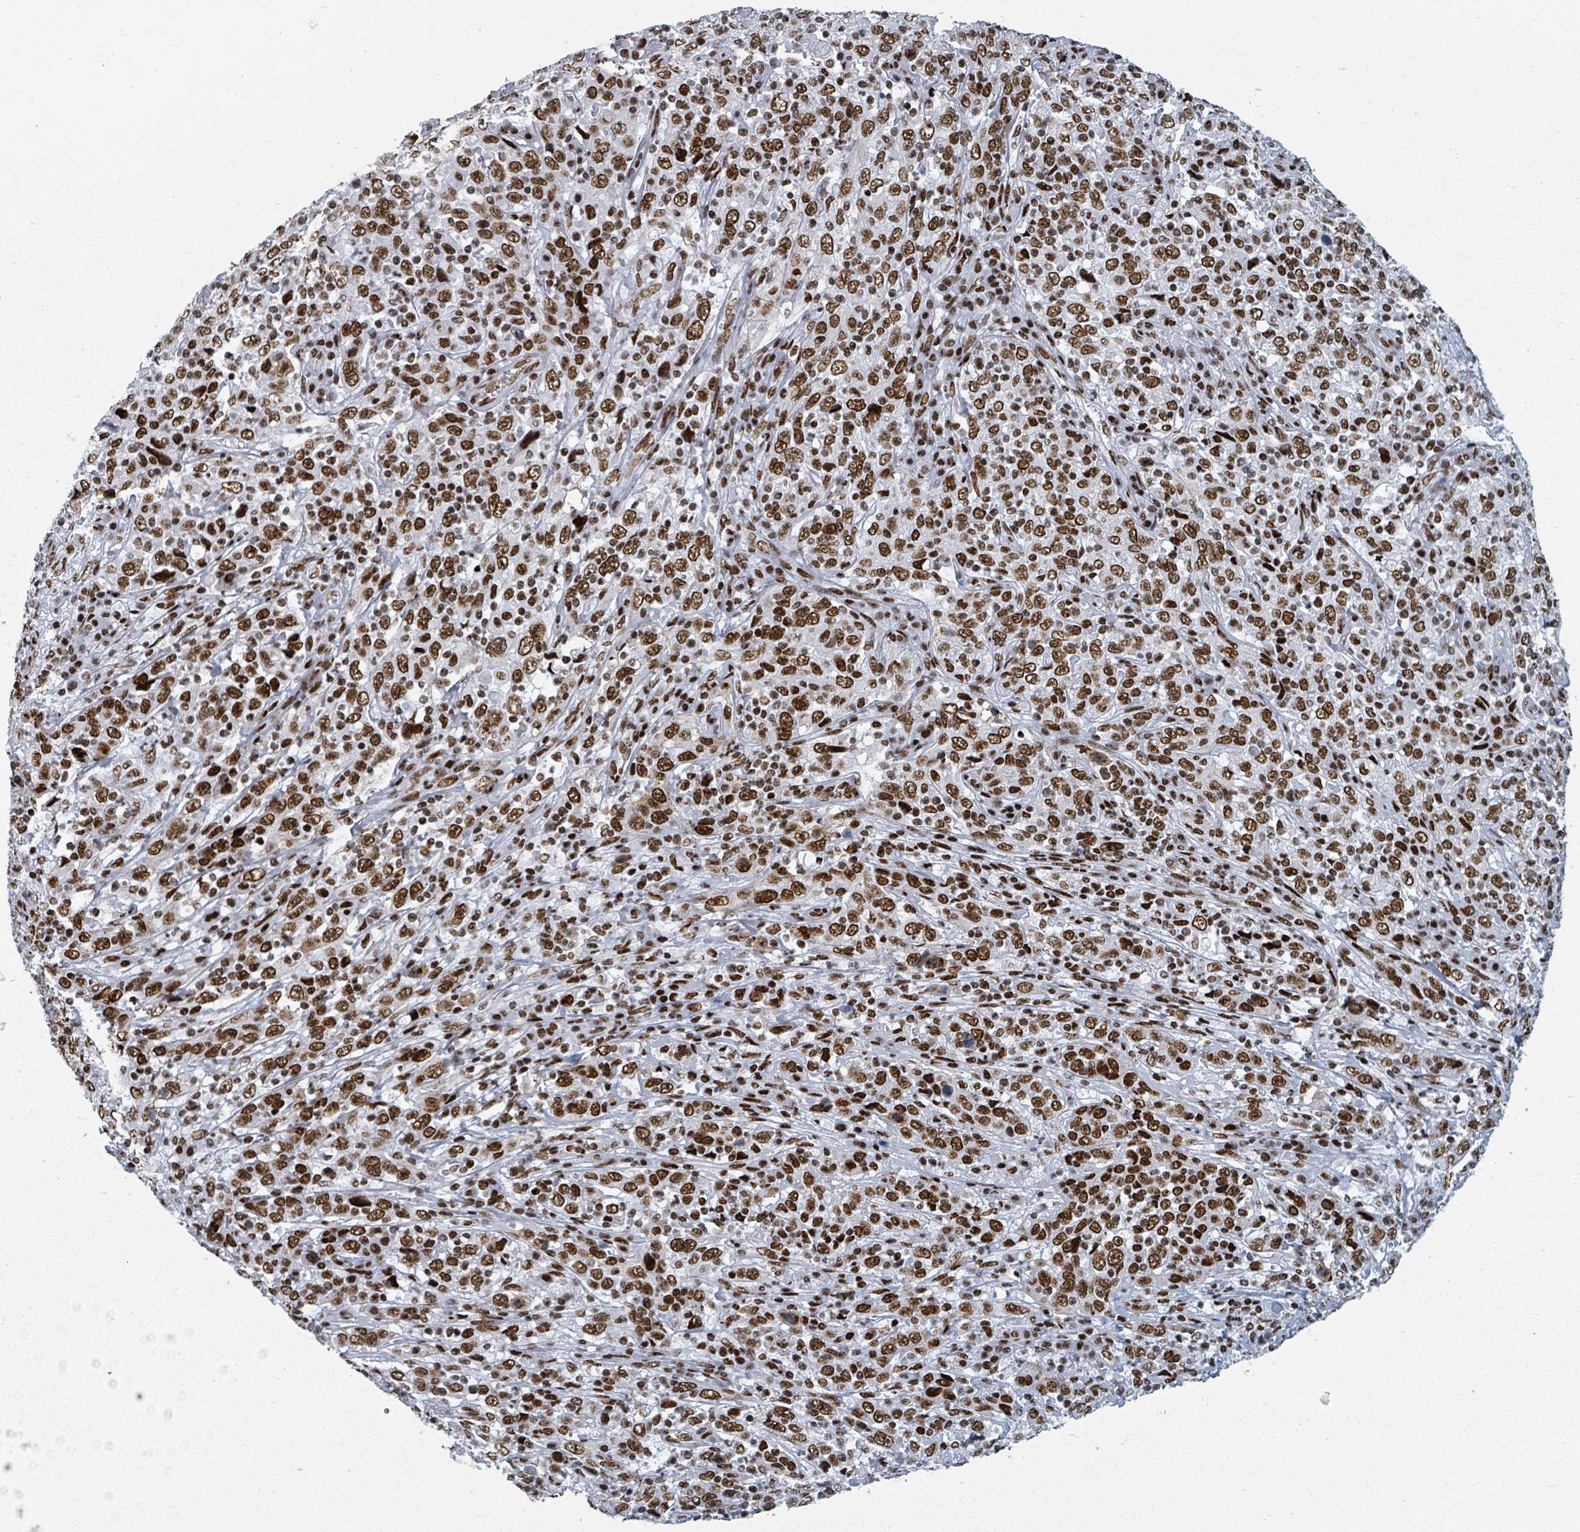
{"staining": {"intensity": "strong", "quantity": ">75%", "location": "nuclear"}, "tissue": "cervical cancer", "cell_type": "Tumor cells", "image_type": "cancer", "snomed": [{"axis": "morphology", "description": "Squamous cell carcinoma, NOS"}, {"axis": "topography", "description": "Cervix"}], "caption": "Cervical cancer (squamous cell carcinoma) tissue displays strong nuclear staining in about >75% of tumor cells, visualized by immunohistochemistry. The protein of interest is stained brown, and the nuclei are stained in blue (DAB IHC with brightfield microscopy, high magnification).", "gene": "DHX16", "patient": {"sex": "female", "age": 46}}